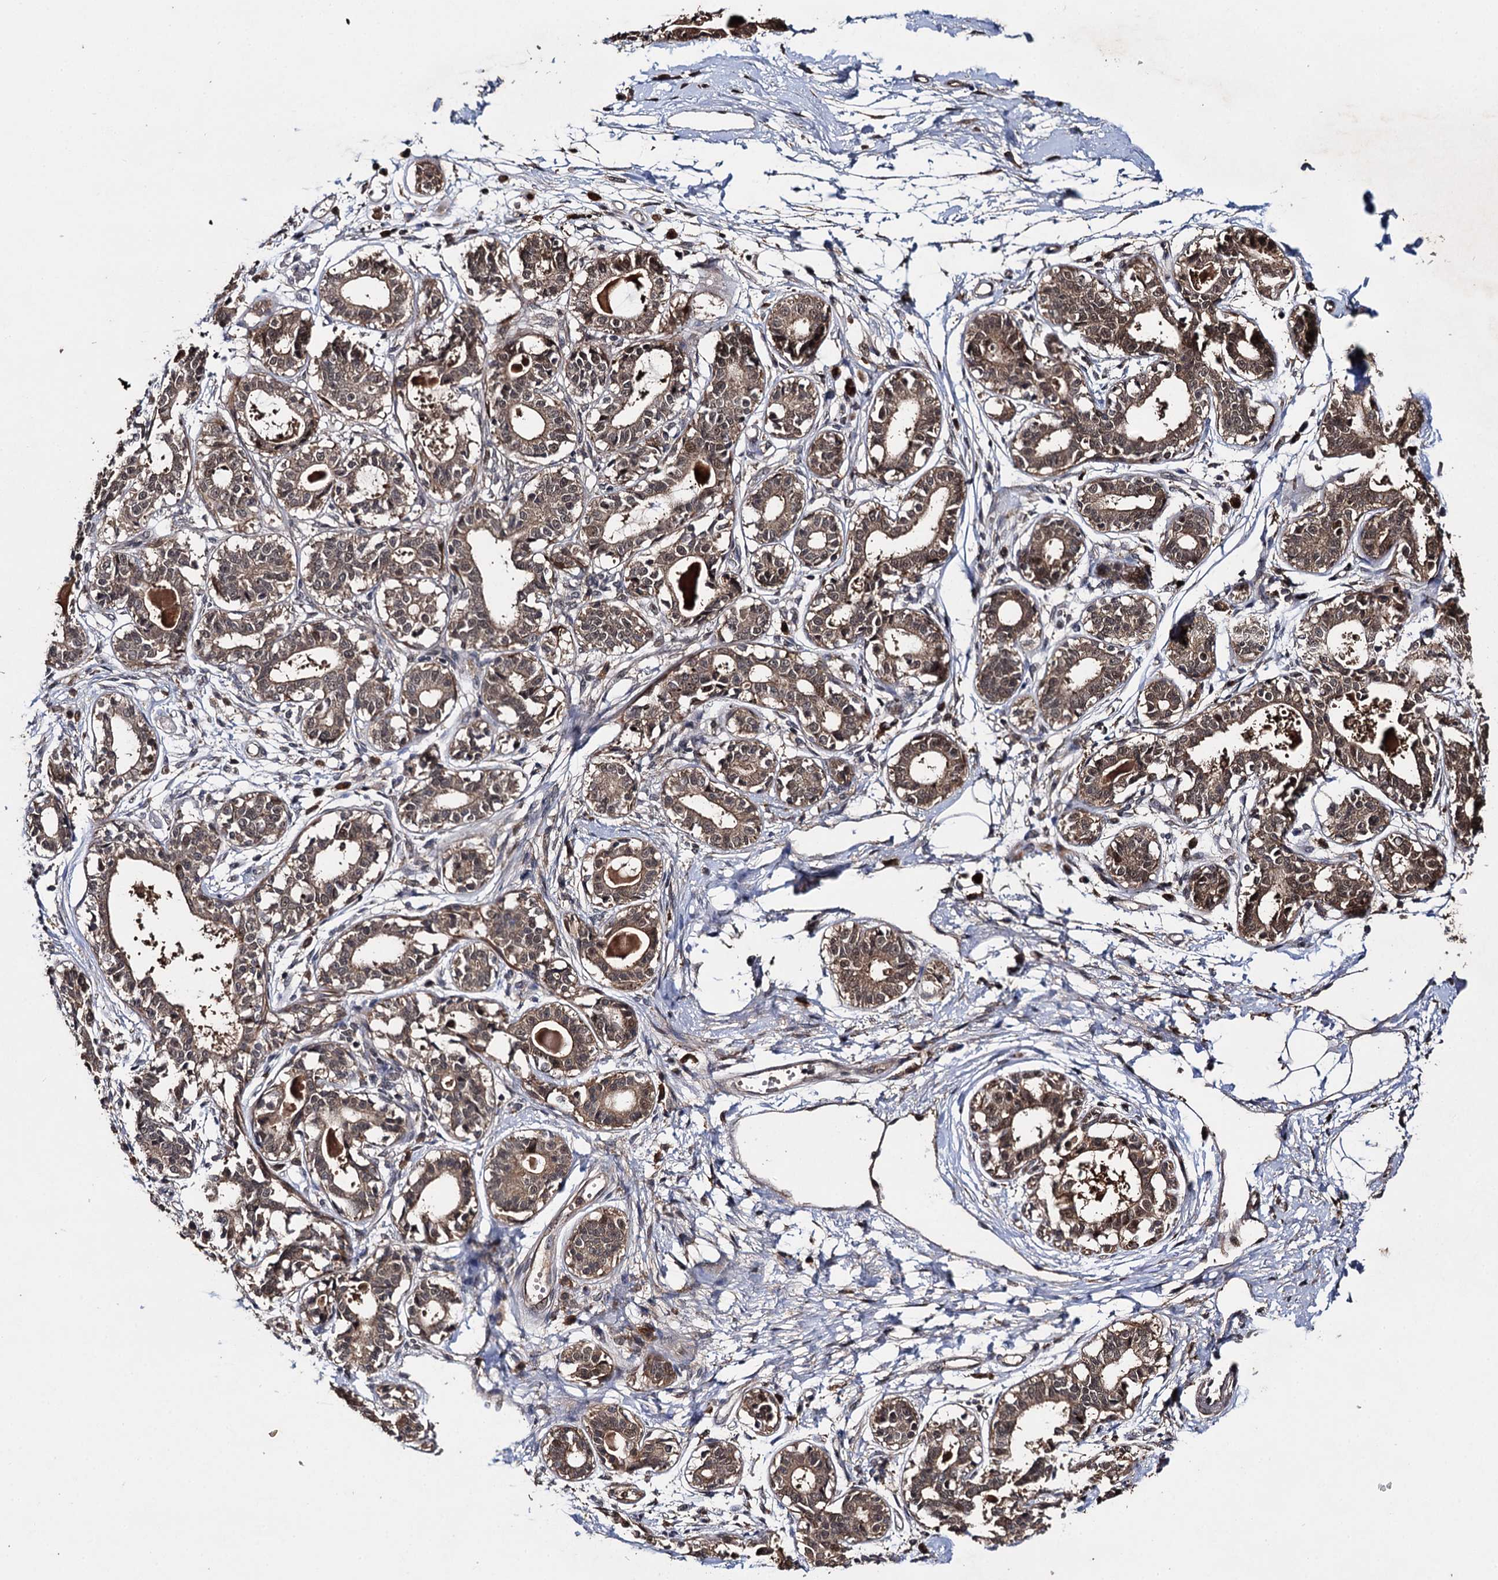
{"staining": {"intensity": "moderate", "quantity": ">75%", "location": "cytoplasmic/membranous,nuclear"}, "tissue": "breast", "cell_type": "Adipocytes", "image_type": "normal", "snomed": [{"axis": "morphology", "description": "Normal tissue, NOS"}, {"axis": "topography", "description": "Breast"}], "caption": "Immunohistochemistry (IHC) (DAB) staining of unremarkable breast demonstrates moderate cytoplasmic/membranous,nuclear protein staining in approximately >75% of adipocytes.", "gene": "SLC46A3", "patient": {"sex": "female", "age": 45}}